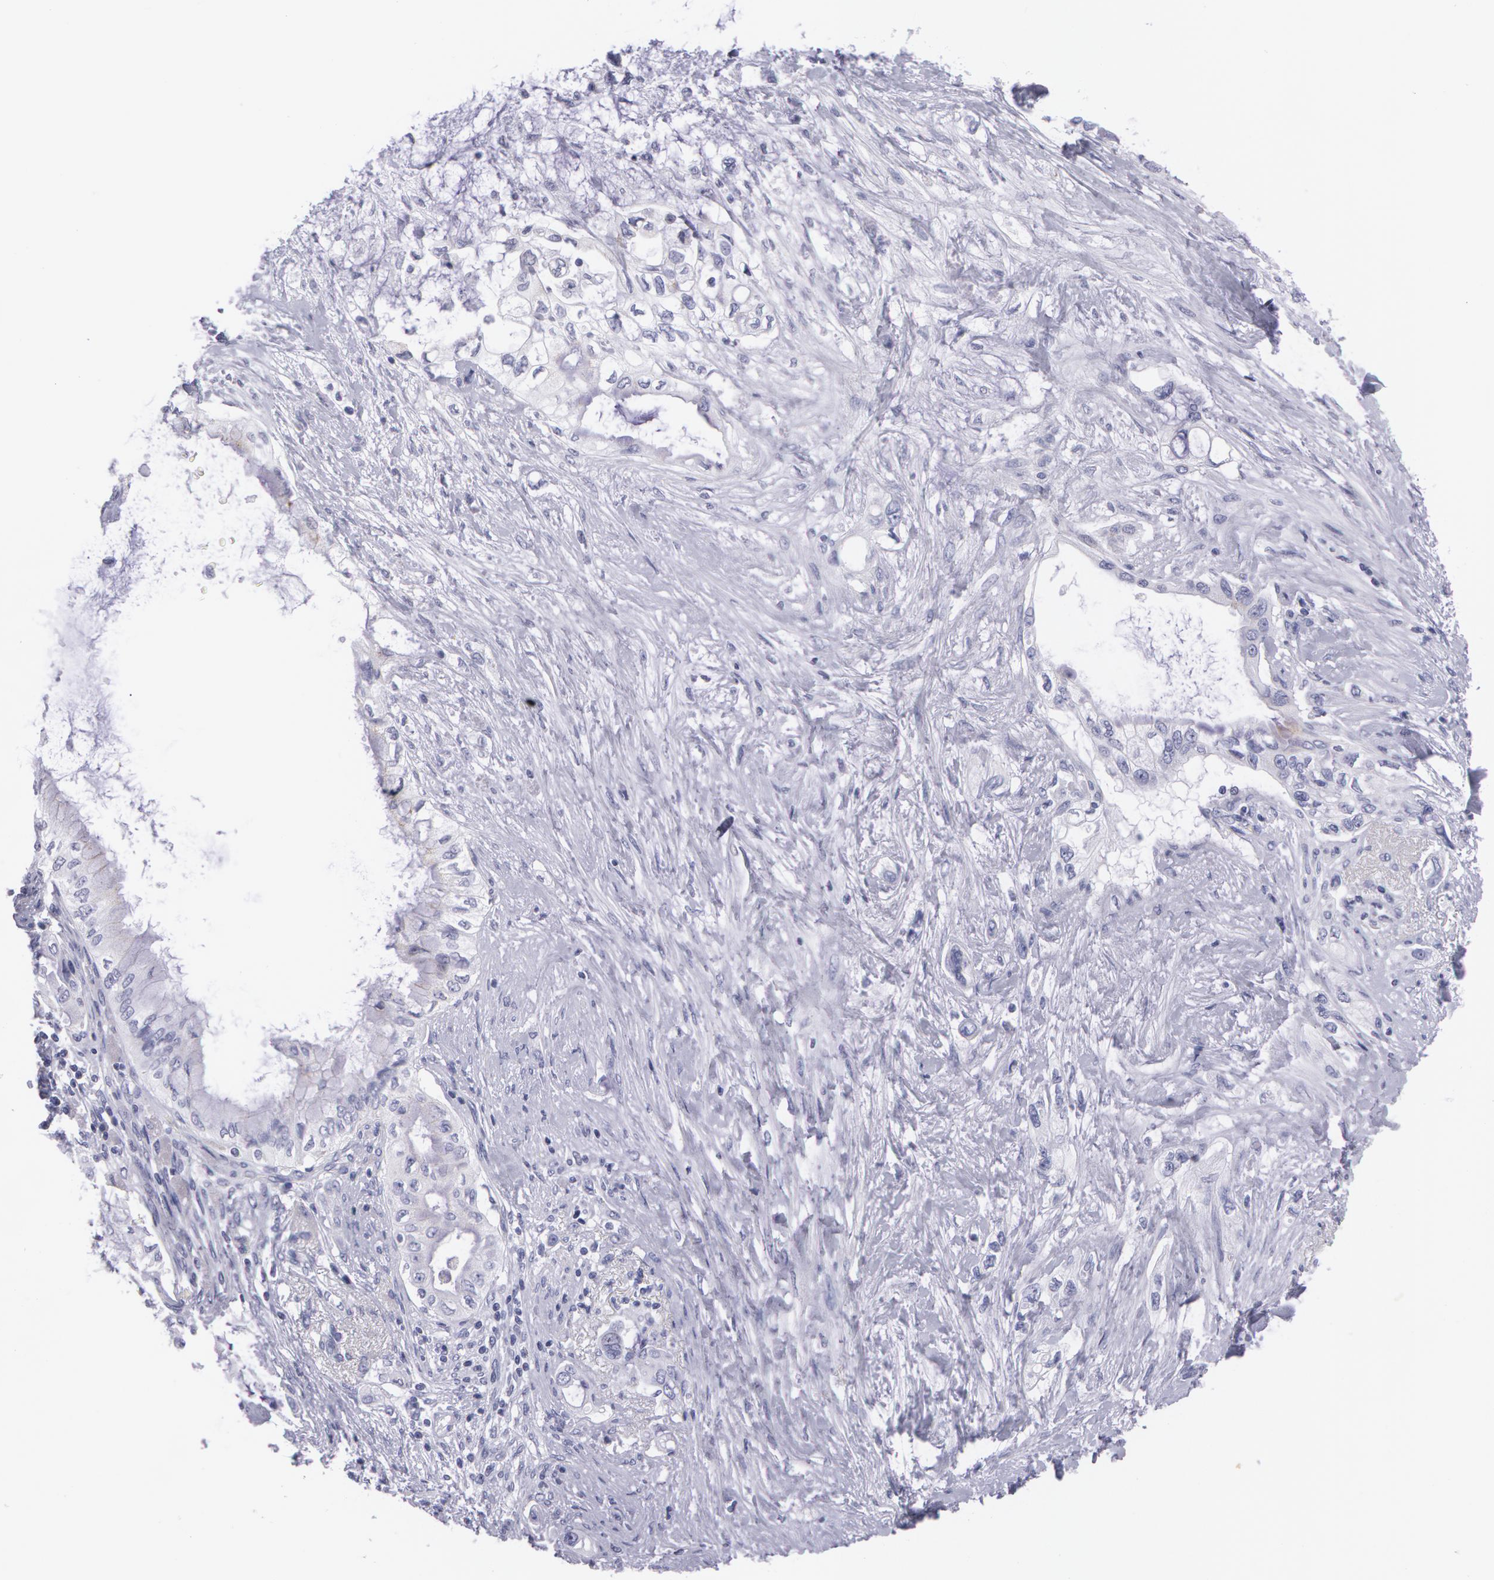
{"staining": {"intensity": "negative", "quantity": "none", "location": "none"}, "tissue": "pancreatic cancer", "cell_type": "Tumor cells", "image_type": "cancer", "snomed": [{"axis": "morphology", "description": "Adenocarcinoma, NOS"}, {"axis": "topography", "description": "Pancreas"}], "caption": "Immunohistochemistry image of neoplastic tissue: human pancreatic cancer (adenocarcinoma) stained with DAB displays no significant protein positivity in tumor cells.", "gene": "AMACR", "patient": {"sex": "female", "age": 70}}